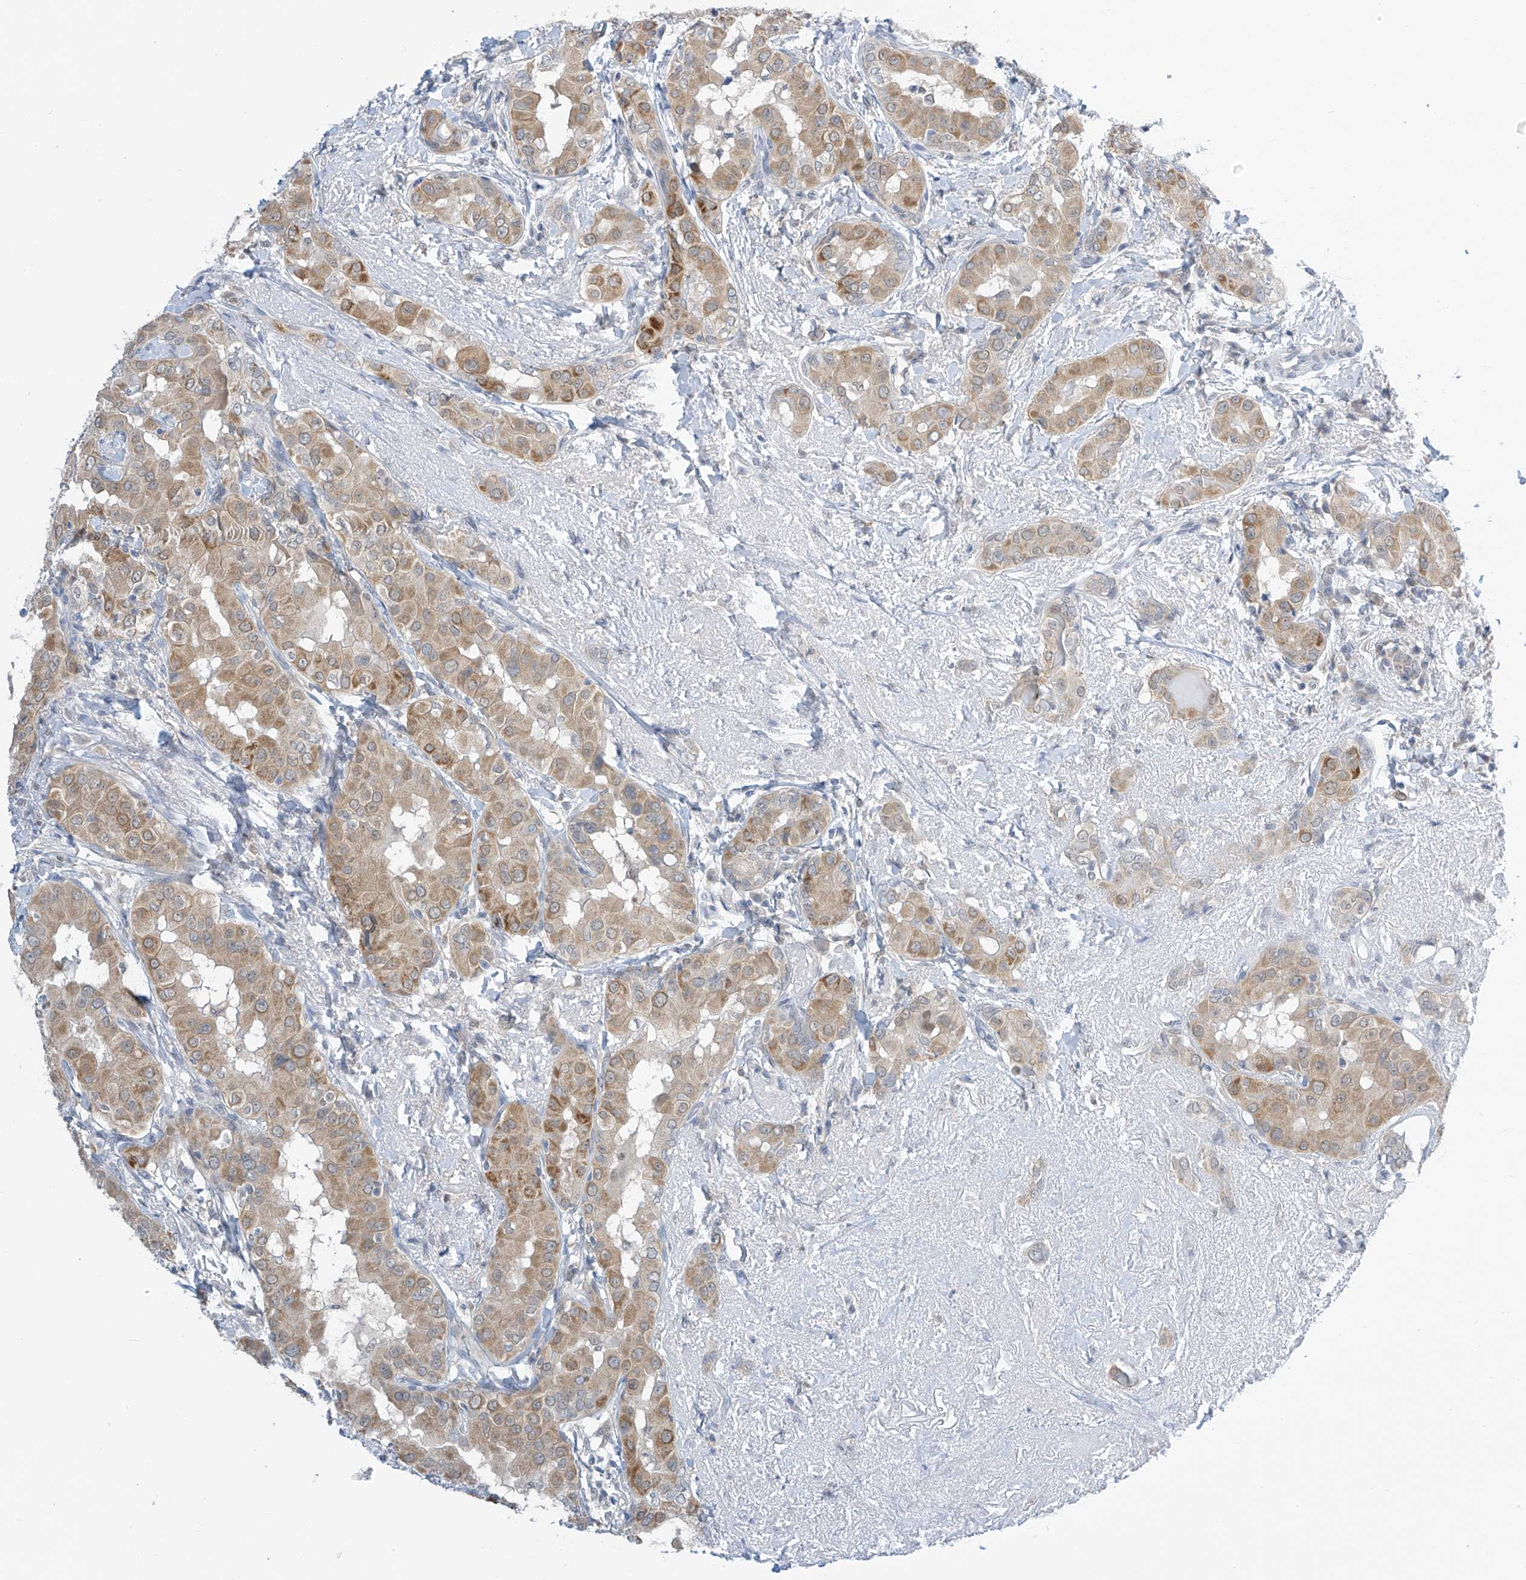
{"staining": {"intensity": "moderate", "quantity": ">75%", "location": "cytoplasmic/membranous"}, "tissue": "thyroid cancer", "cell_type": "Tumor cells", "image_type": "cancer", "snomed": [{"axis": "morphology", "description": "Papillary adenocarcinoma, NOS"}, {"axis": "topography", "description": "Thyroid gland"}], "caption": "IHC of human papillary adenocarcinoma (thyroid) exhibits medium levels of moderate cytoplasmic/membranous staining in approximately >75% of tumor cells.", "gene": "APLF", "patient": {"sex": "male", "age": 33}}